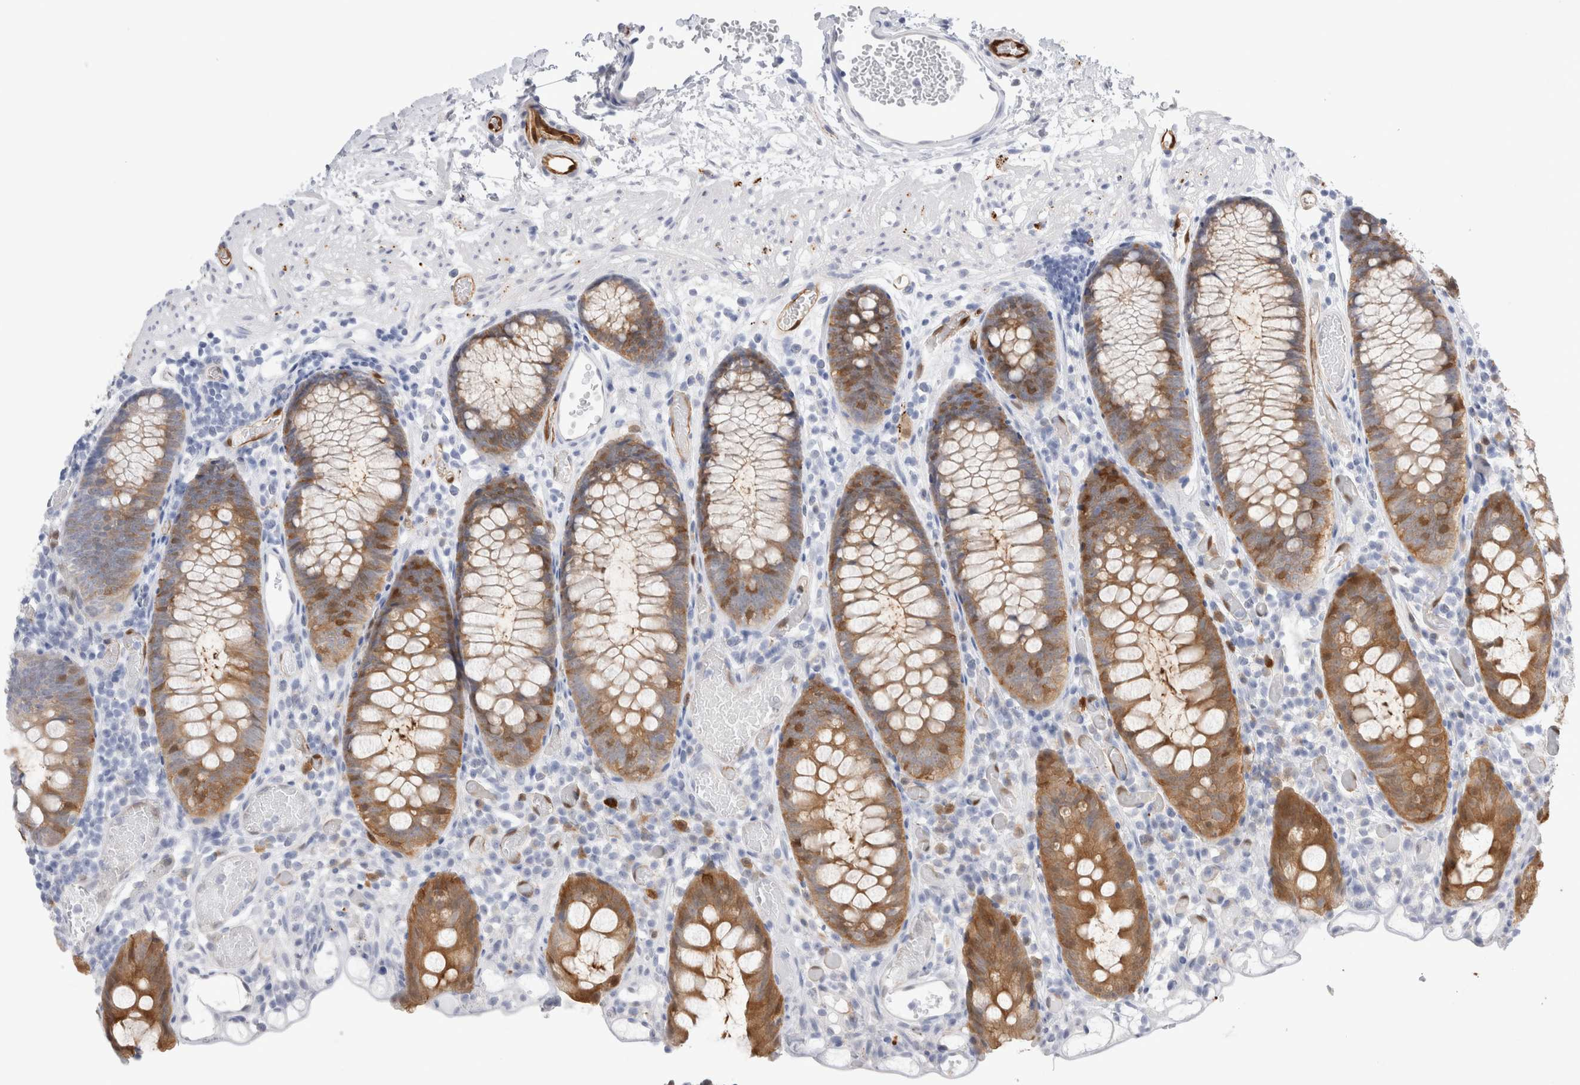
{"staining": {"intensity": "strong", "quantity": ">75%", "location": "cytoplasmic/membranous"}, "tissue": "colon", "cell_type": "Endothelial cells", "image_type": "normal", "snomed": [{"axis": "morphology", "description": "Normal tissue, NOS"}, {"axis": "topography", "description": "Colon"}], "caption": "Immunohistochemistry (IHC) histopathology image of unremarkable colon: human colon stained using immunohistochemistry displays high levels of strong protein expression localized specifically in the cytoplasmic/membranous of endothelial cells, appearing as a cytoplasmic/membranous brown color.", "gene": "NAPEPLD", "patient": {"sex": "male", "age": 14}}